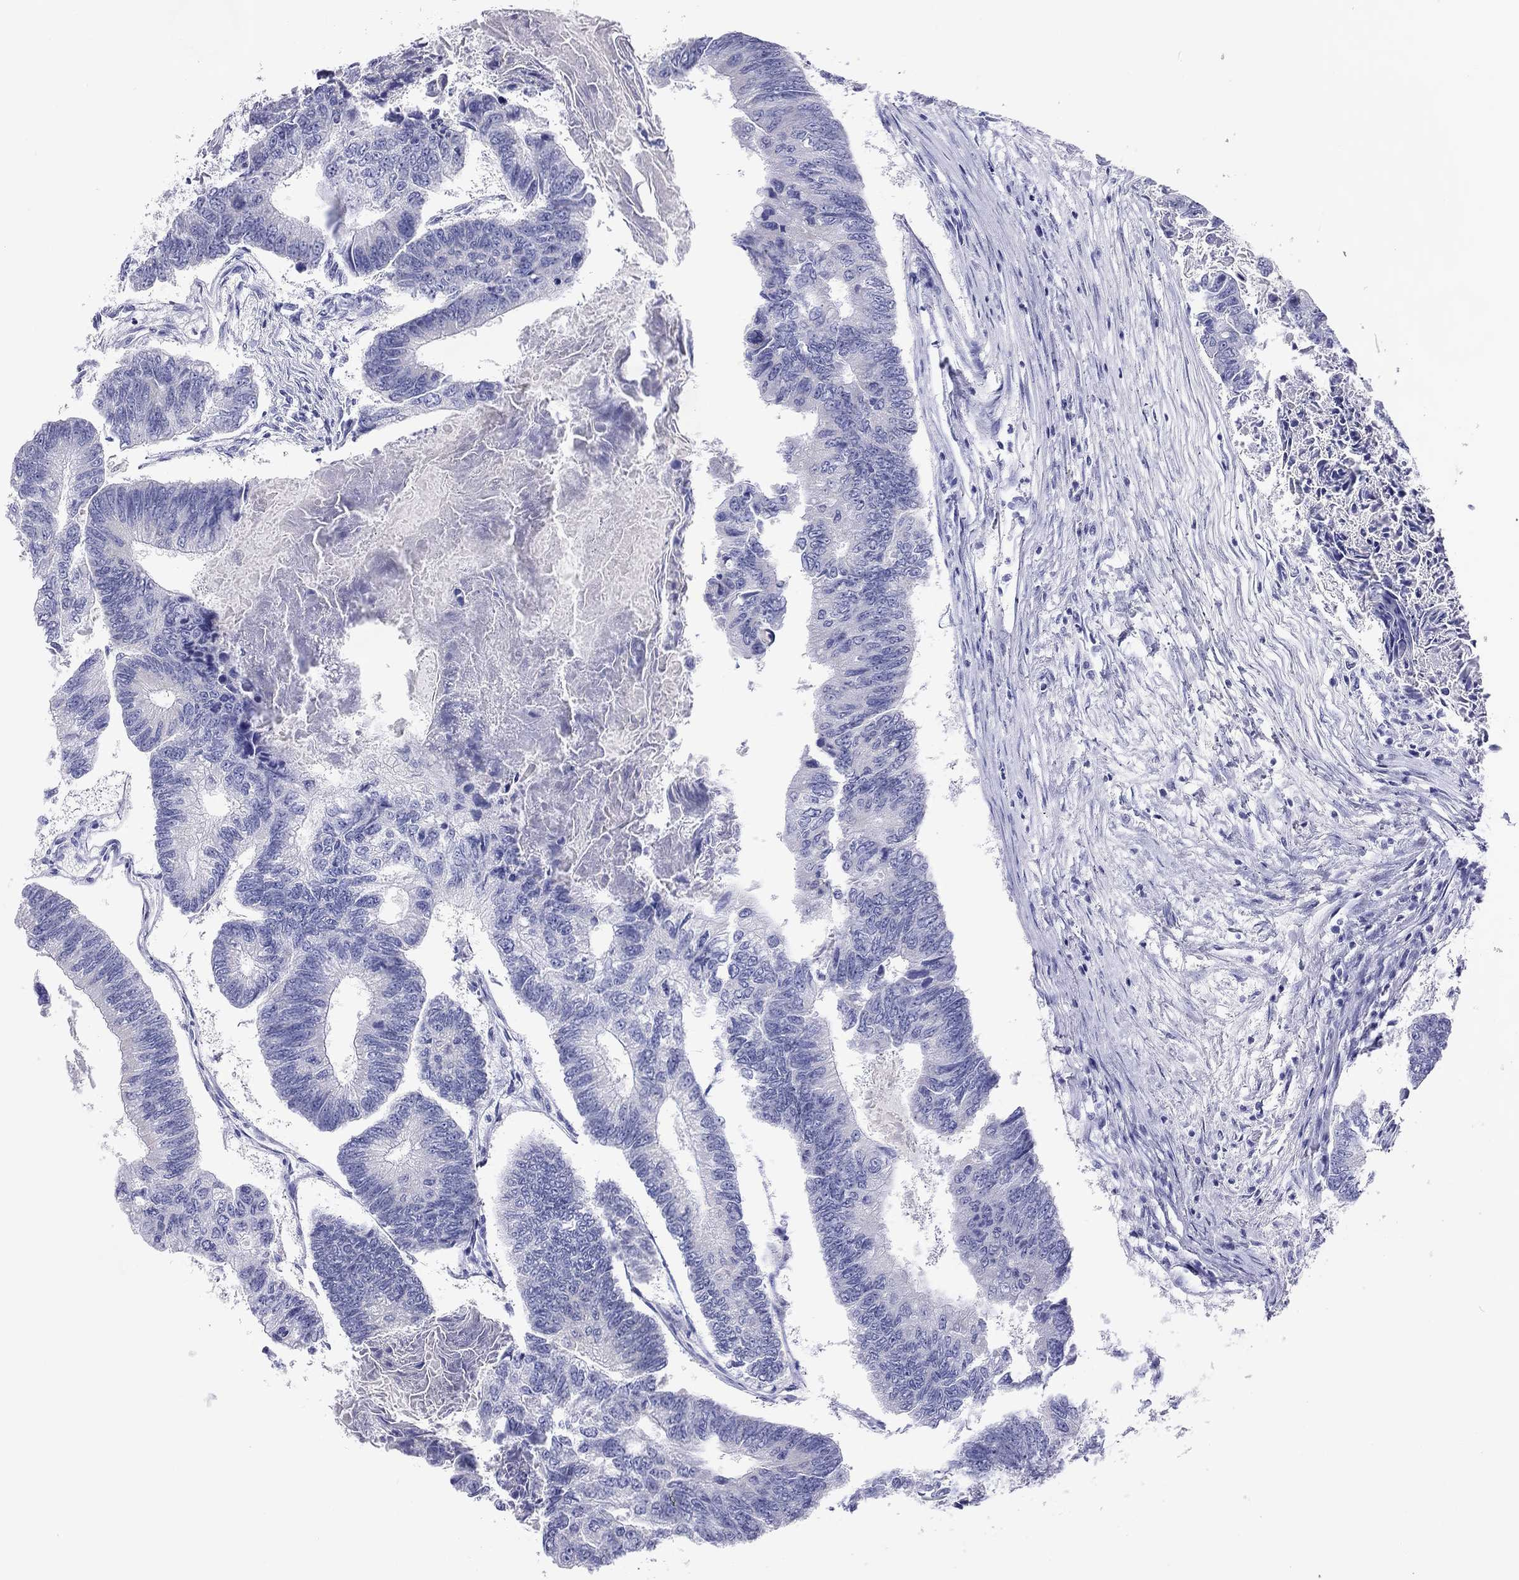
{"staining": {"intensity": "negative", "quantity": "none", "location": "none"}, "tissue": "colorectal cancer", "cell_type": "Tumor cells", "image_type": "cancer", "snomed": [{"axis": "morphology", "description": "Adenocarcinoma, NOS"}, {"axis": "topography", "description": "Colon"}], "caption": "Immunohistochemistry (IHC) micrograph of human colorectal adenocarcinoma stained for a protein (brown), which exhibits no expression in tumor cells.", "gene": "DPY19L2", "patient": {"sex": "female", "age": 65}}